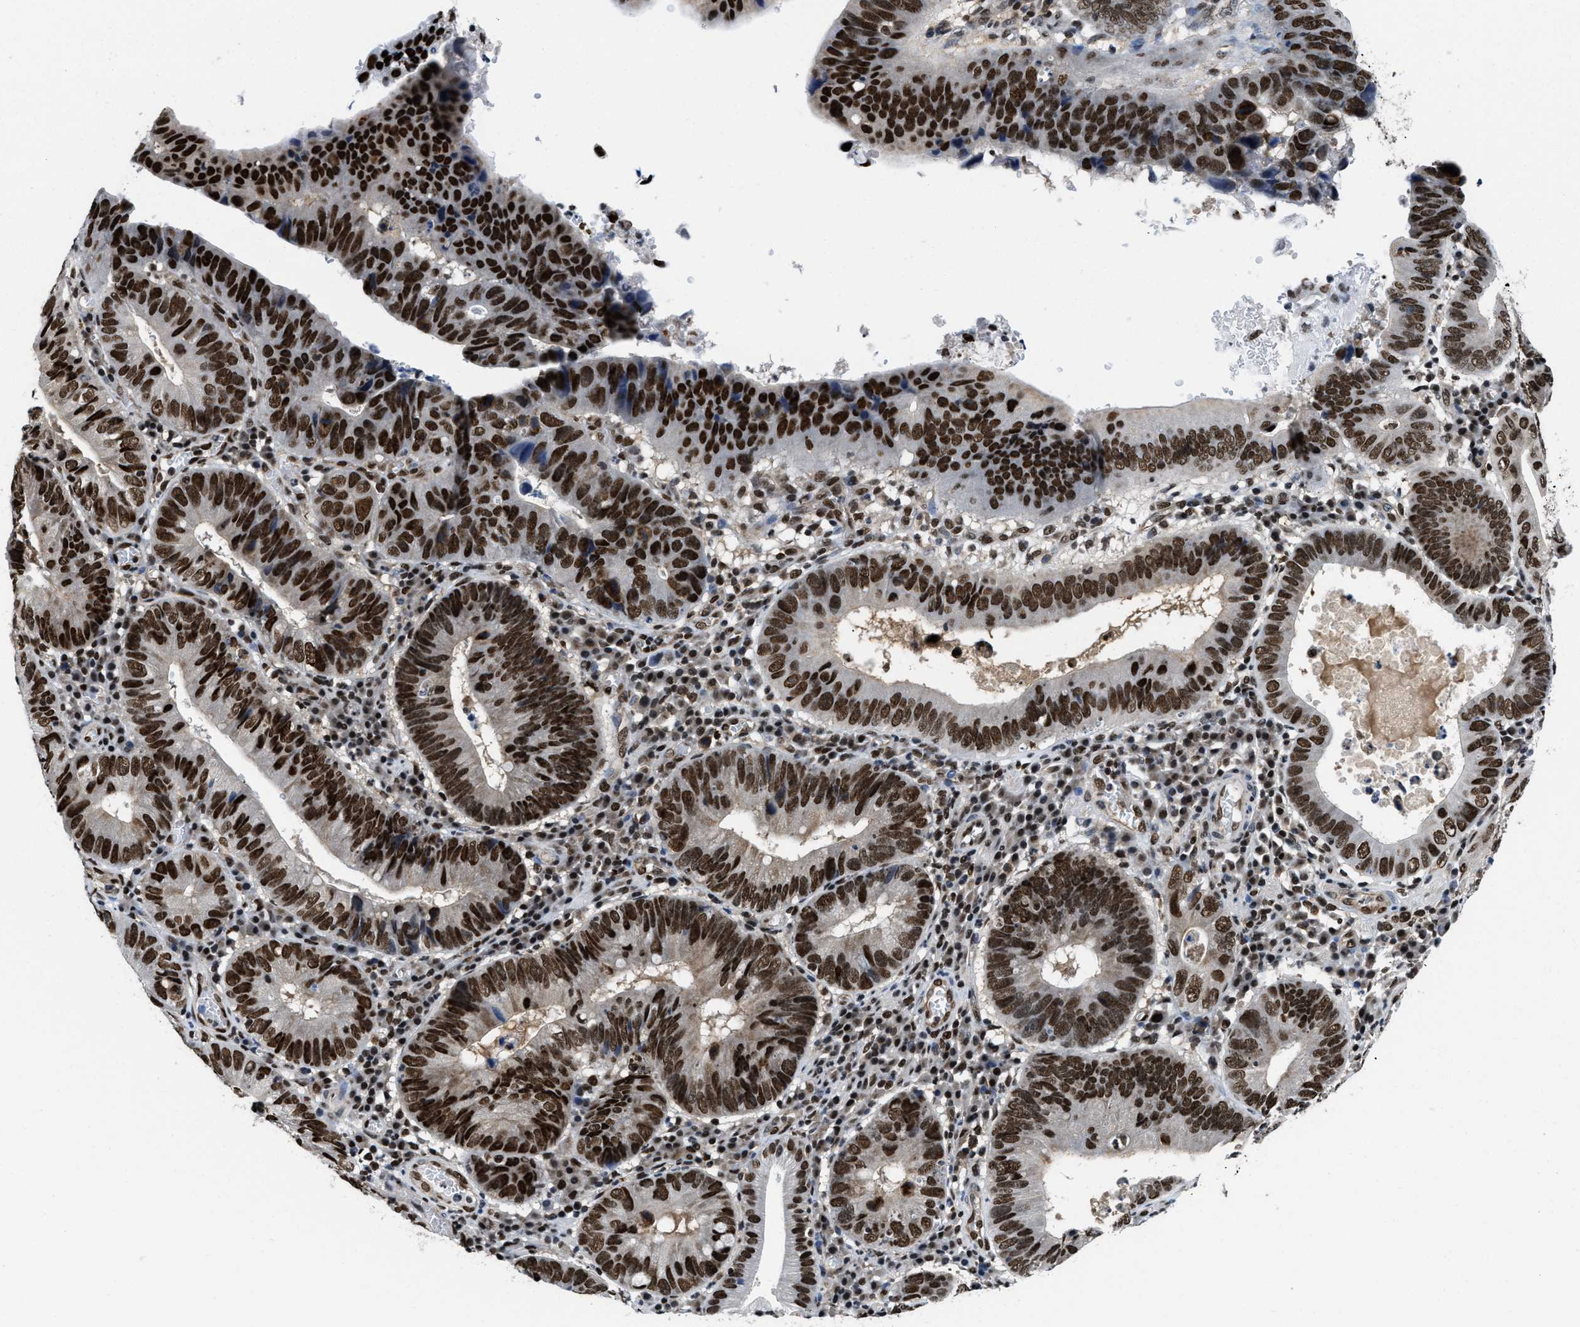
{"staining": {"intensity": "strong", "quantity": ">75%", "location": "nuclear"}, "tissue": "stomach cancer", "cell_type": "Tumor cells", "image_type": "cancer", "snomed": [{"axis": "morphology", "description": "Adenocarcinoma, NOS"}, {"axis": "topography", "description": "Stomach"}], "caption": "Immunohistochemical staining of stomach adenocarcinoma shows high levels of strong nuclear positivity in about >75% of tumor cells.", "gene": "SAFB", "patient": {"sex": "male", "age": 59}}